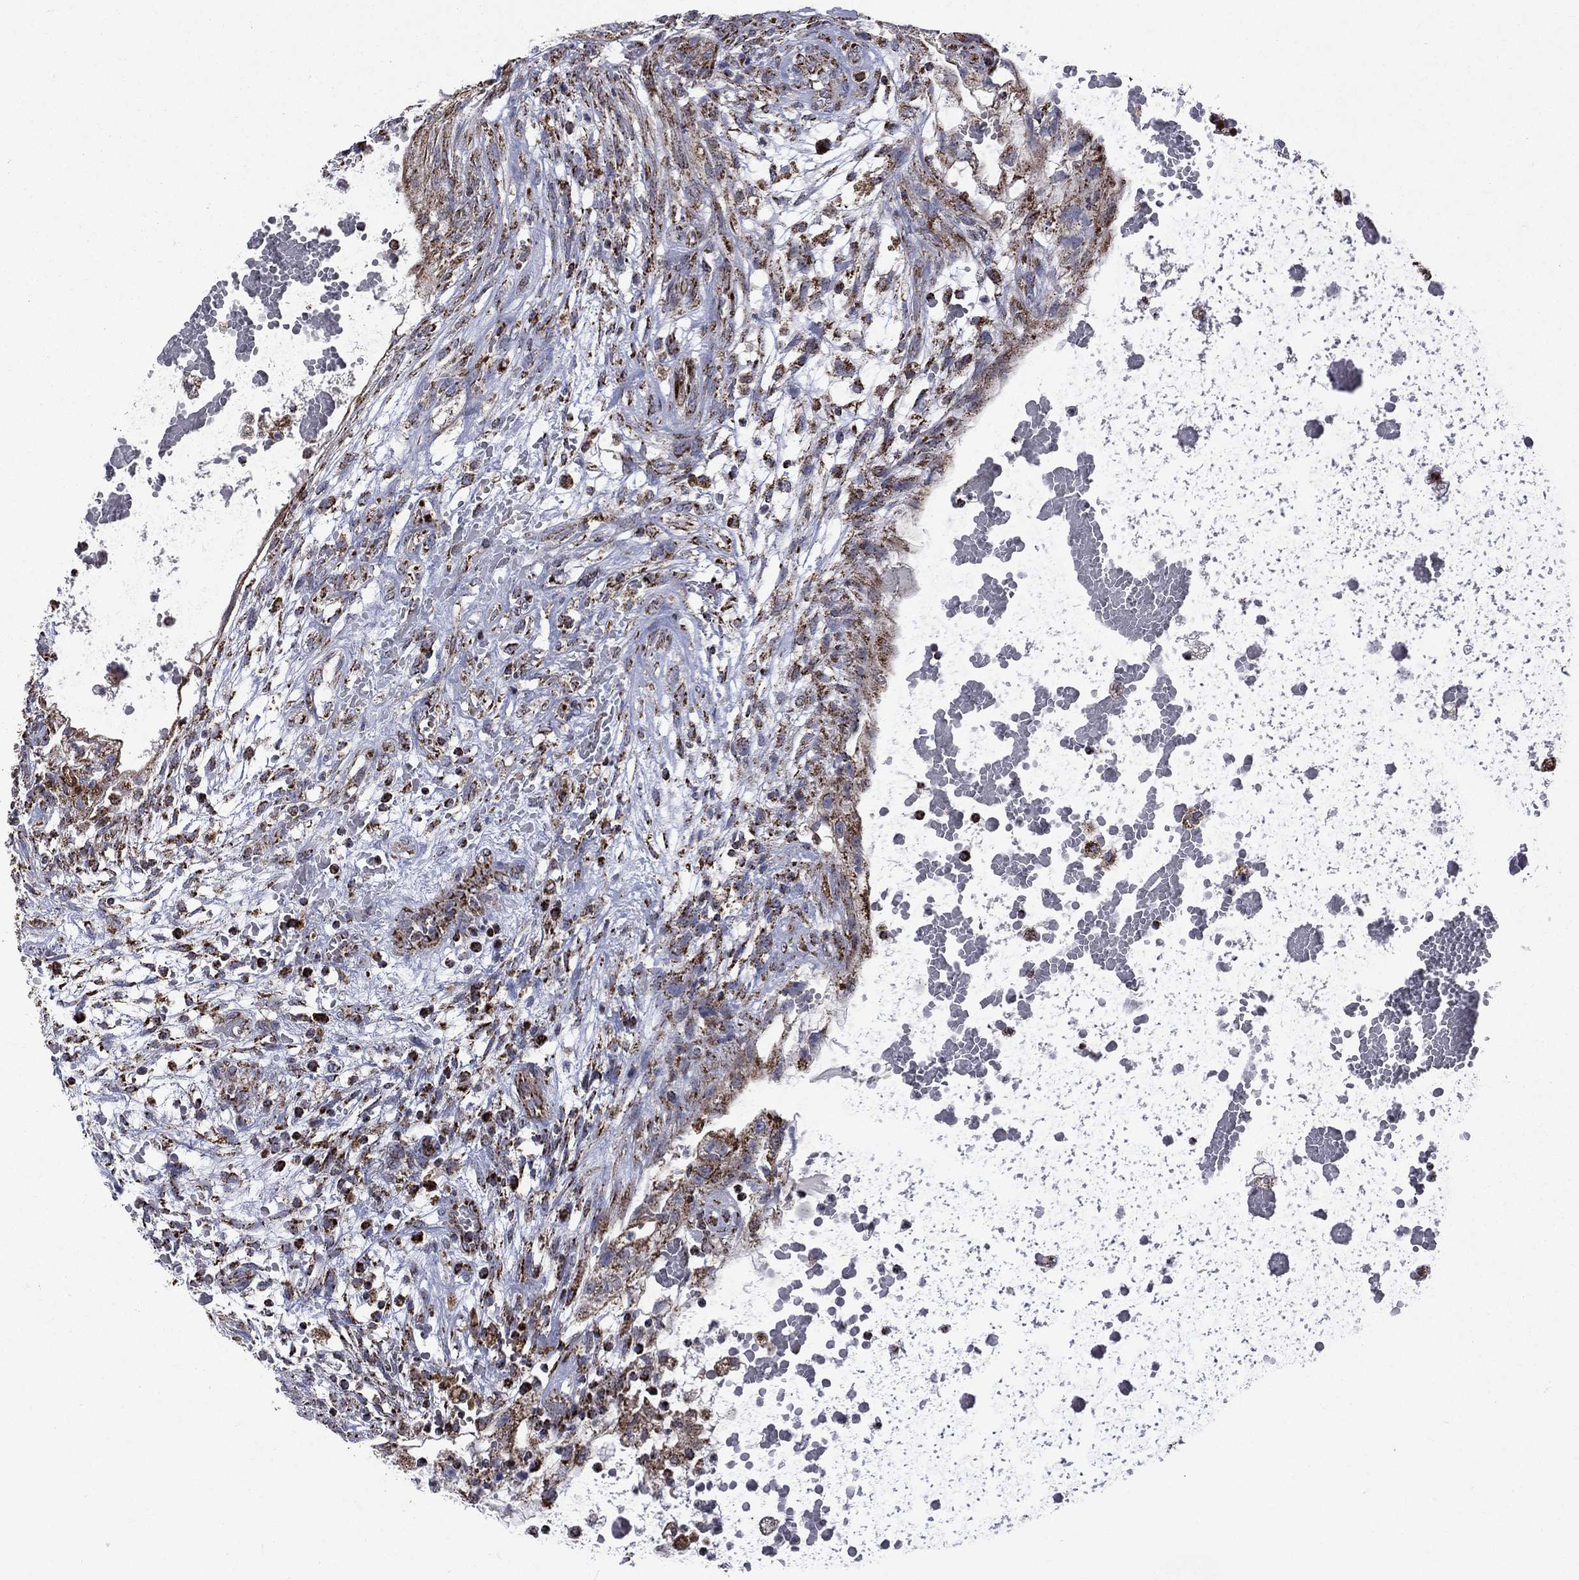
{"staining": {"intensity": "strong", "quantity": "25%-75%", "location": "cytoplasmic/membranous"}, "tissue": "testis cancer", "cell_type": "Tumor cells", "image_type": "cancer", "snomed": [{"axis": "morphology", "description": "Normal tissue, NOS"}, {"axis": "morphology", "description": "Carcinoma, Embryonal, NOS"}, {"axis": "topography", "description": "Testis"}, {"axis": "topography", "description": "Epididymis"}], "caption": "Approximately 25%-75% of tumor cells in testis cancer show strong cytoplasmic/membranous protein staining as visualized by brown immunohistochemical staining.", "gene": "GOT2", "patient": {"sex": "male", "age": 32}}